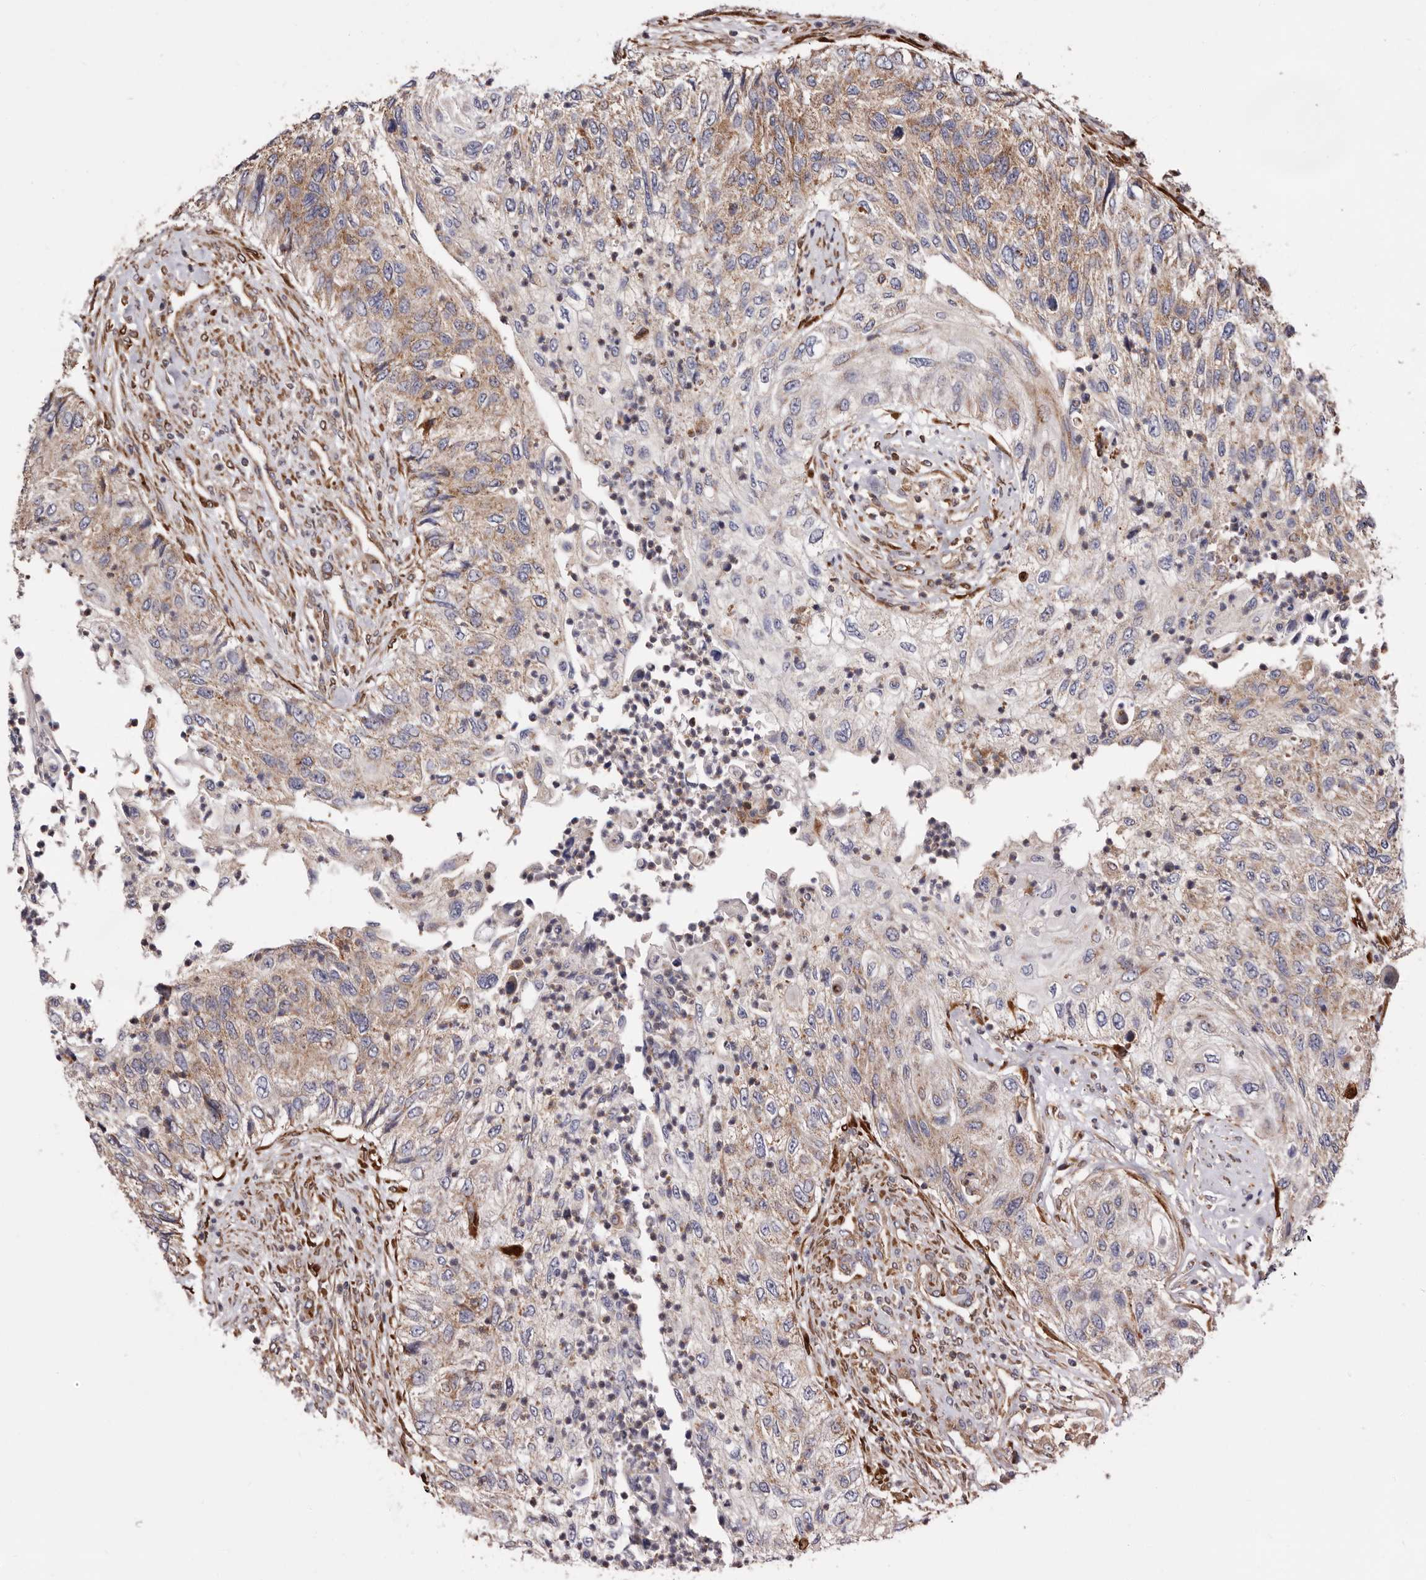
{"staining": {"intensity": "weak", "quantity": ">75%", "location": "cytoplasmic/membranous"}, "tissue": "urothelial cancer", "cell_type": "Tumor cells", "image_type": "cancer", "snomed": [{"axis": "morphology", "description": "Urothelial carcinoma, High grade"}, {"axis": "topography", "description": "Urinary bladder"}], "caption": "Tumor cells show low levels of weak cytoplasmic/membranous expression in approximately >75% of cells in human high-grade urothelial carcinoma.", "gene": "COQ8B", "patient": {"sex": "female", "age": 60}}